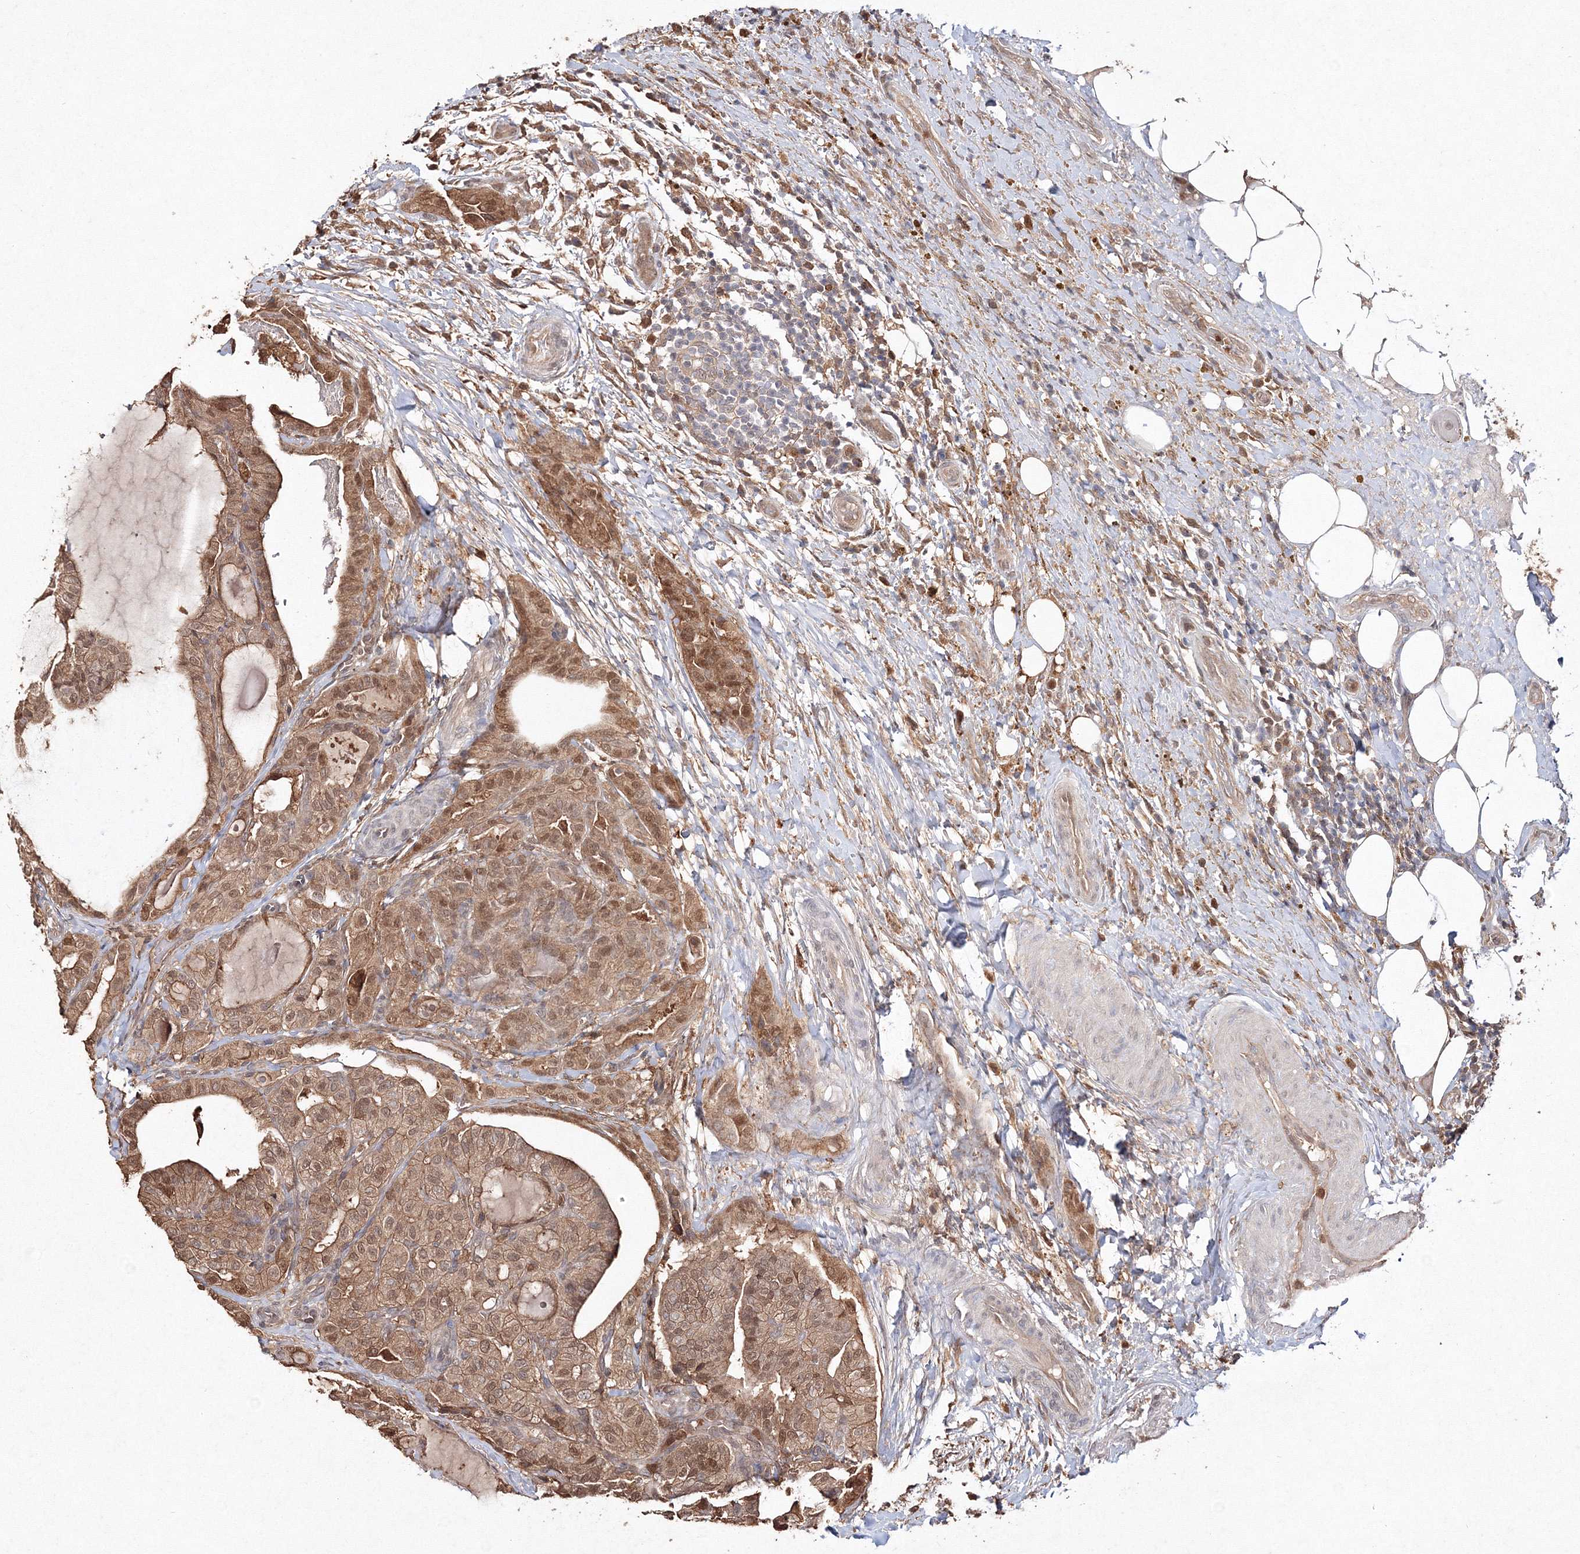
{"staining": {"intensity": "moderate", "quantity": ">75%", "location": "cytoplasmic/membranous,nuclear"}, "tissue": "thyroid cancer", "cell_type": "Tumor cells", "image_type": "cancer", "snomed": [{"axis": "morphology", "description": "Papillary adenocarcinoma, NOS"}, {"axis": "topography", "description": "Thyroid gland"}], "caption": "This micrograph reveals thyroid papillary adenocarcinoma stained with IHC to label a protein in brown. The cytoplasmic/membranous and nuclear of tumor cells show moderate positivity for the protein. Nuclei are counter-stained blue.", "gene": "S100A11", "patient": {"sex": "male", "age": 77}}